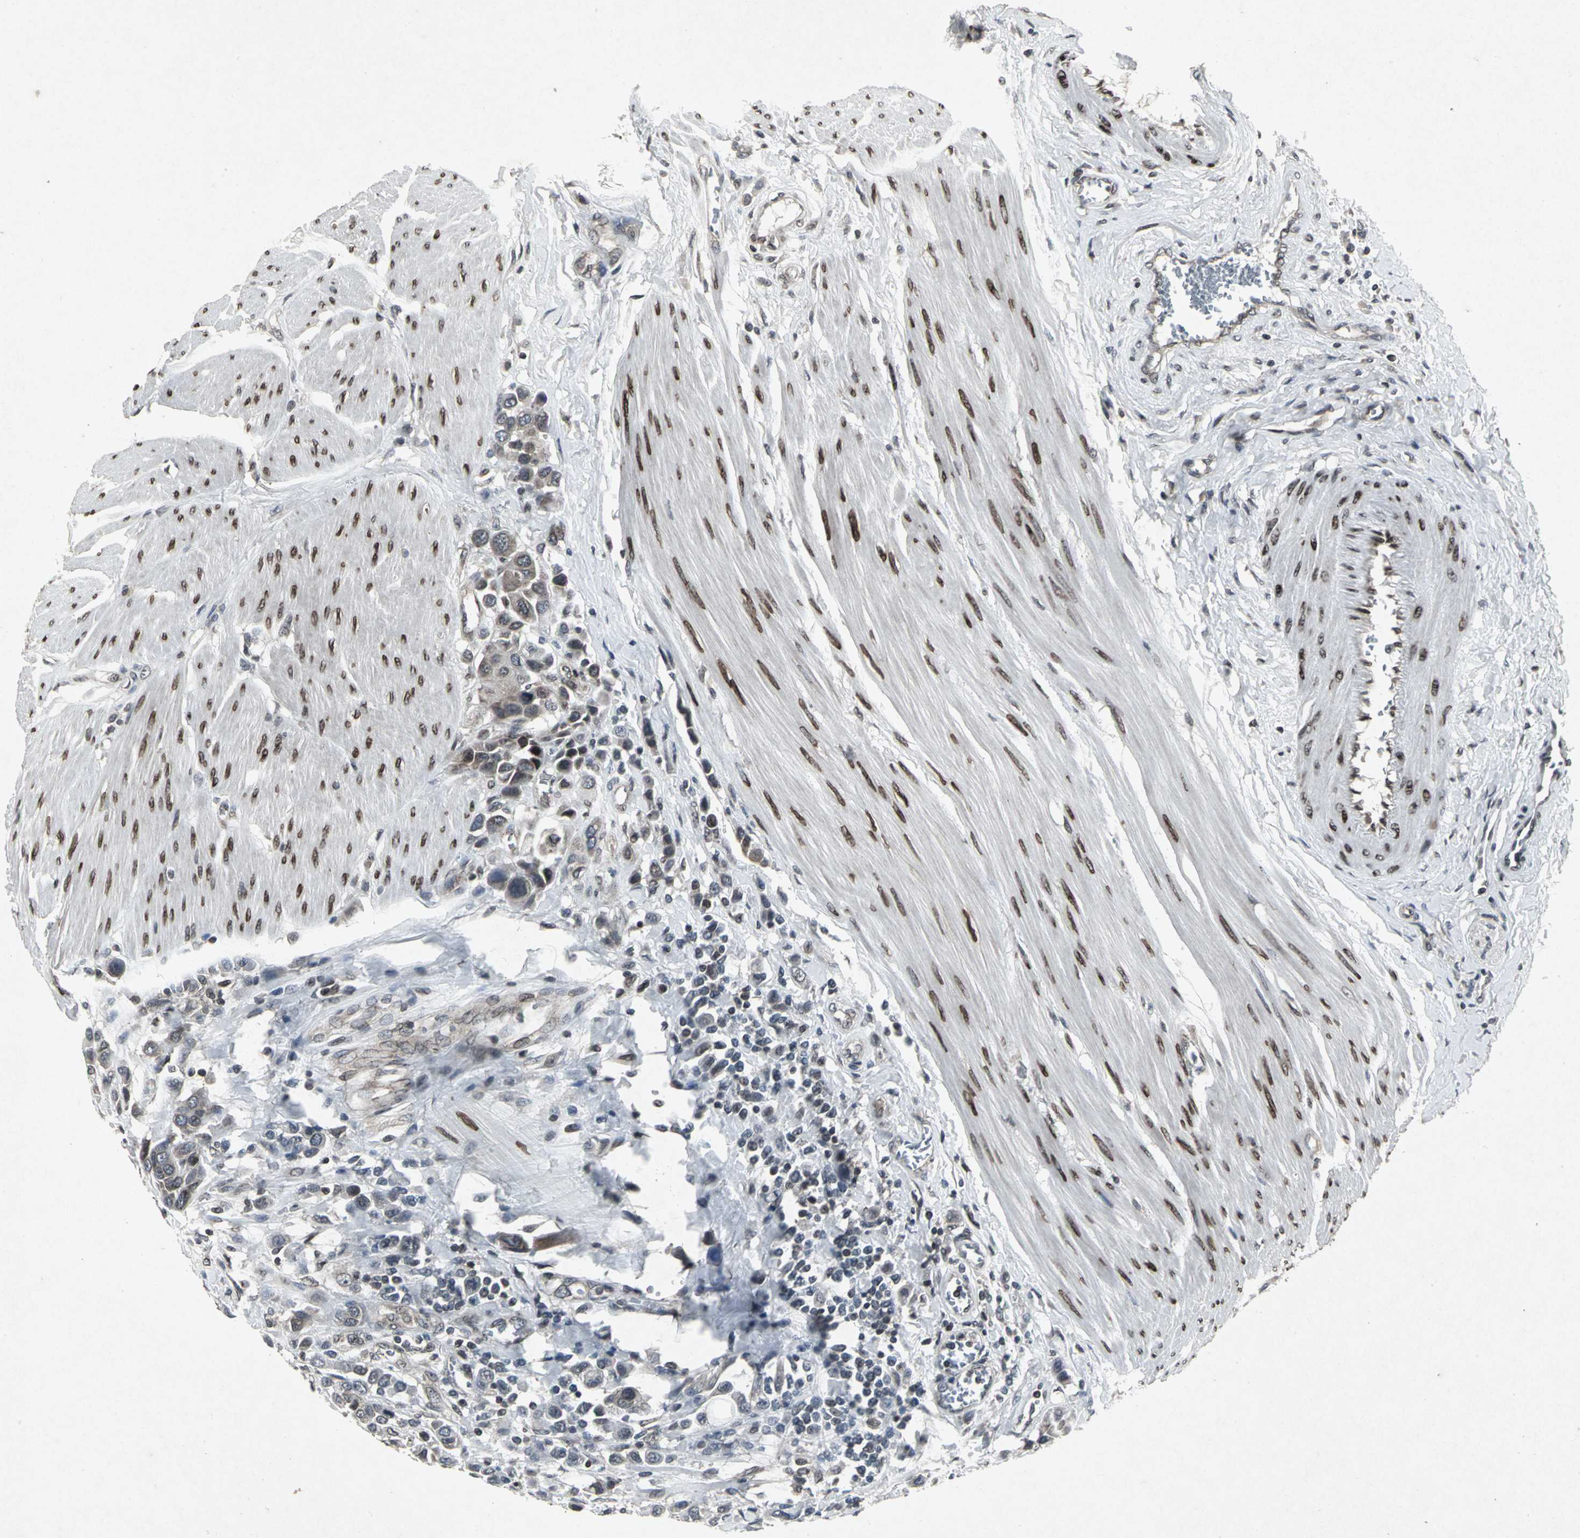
{"staining": {"intensity": "moderate", "quantity": "<25%", "location": "cytoplasmic/membranous,nuclear"}, "tissue": "urothelial cancer", "cell_type": "Tumor cells", "image_type": "cancer", "snomed": [{"axis": "morphology", "description": "Urothelial carcinoma, High grade"}, {"axis": "topography", "description": "Urinary bladder"}], "caption": "Human urothelial cancer stained for a protein (brown) shows moderate cytoplasmic/membranous and nuclear positive positivity in about <25% of tumor cells.", "gene": "SH2B3", "patient": {"sex": "male", "age": 50}}